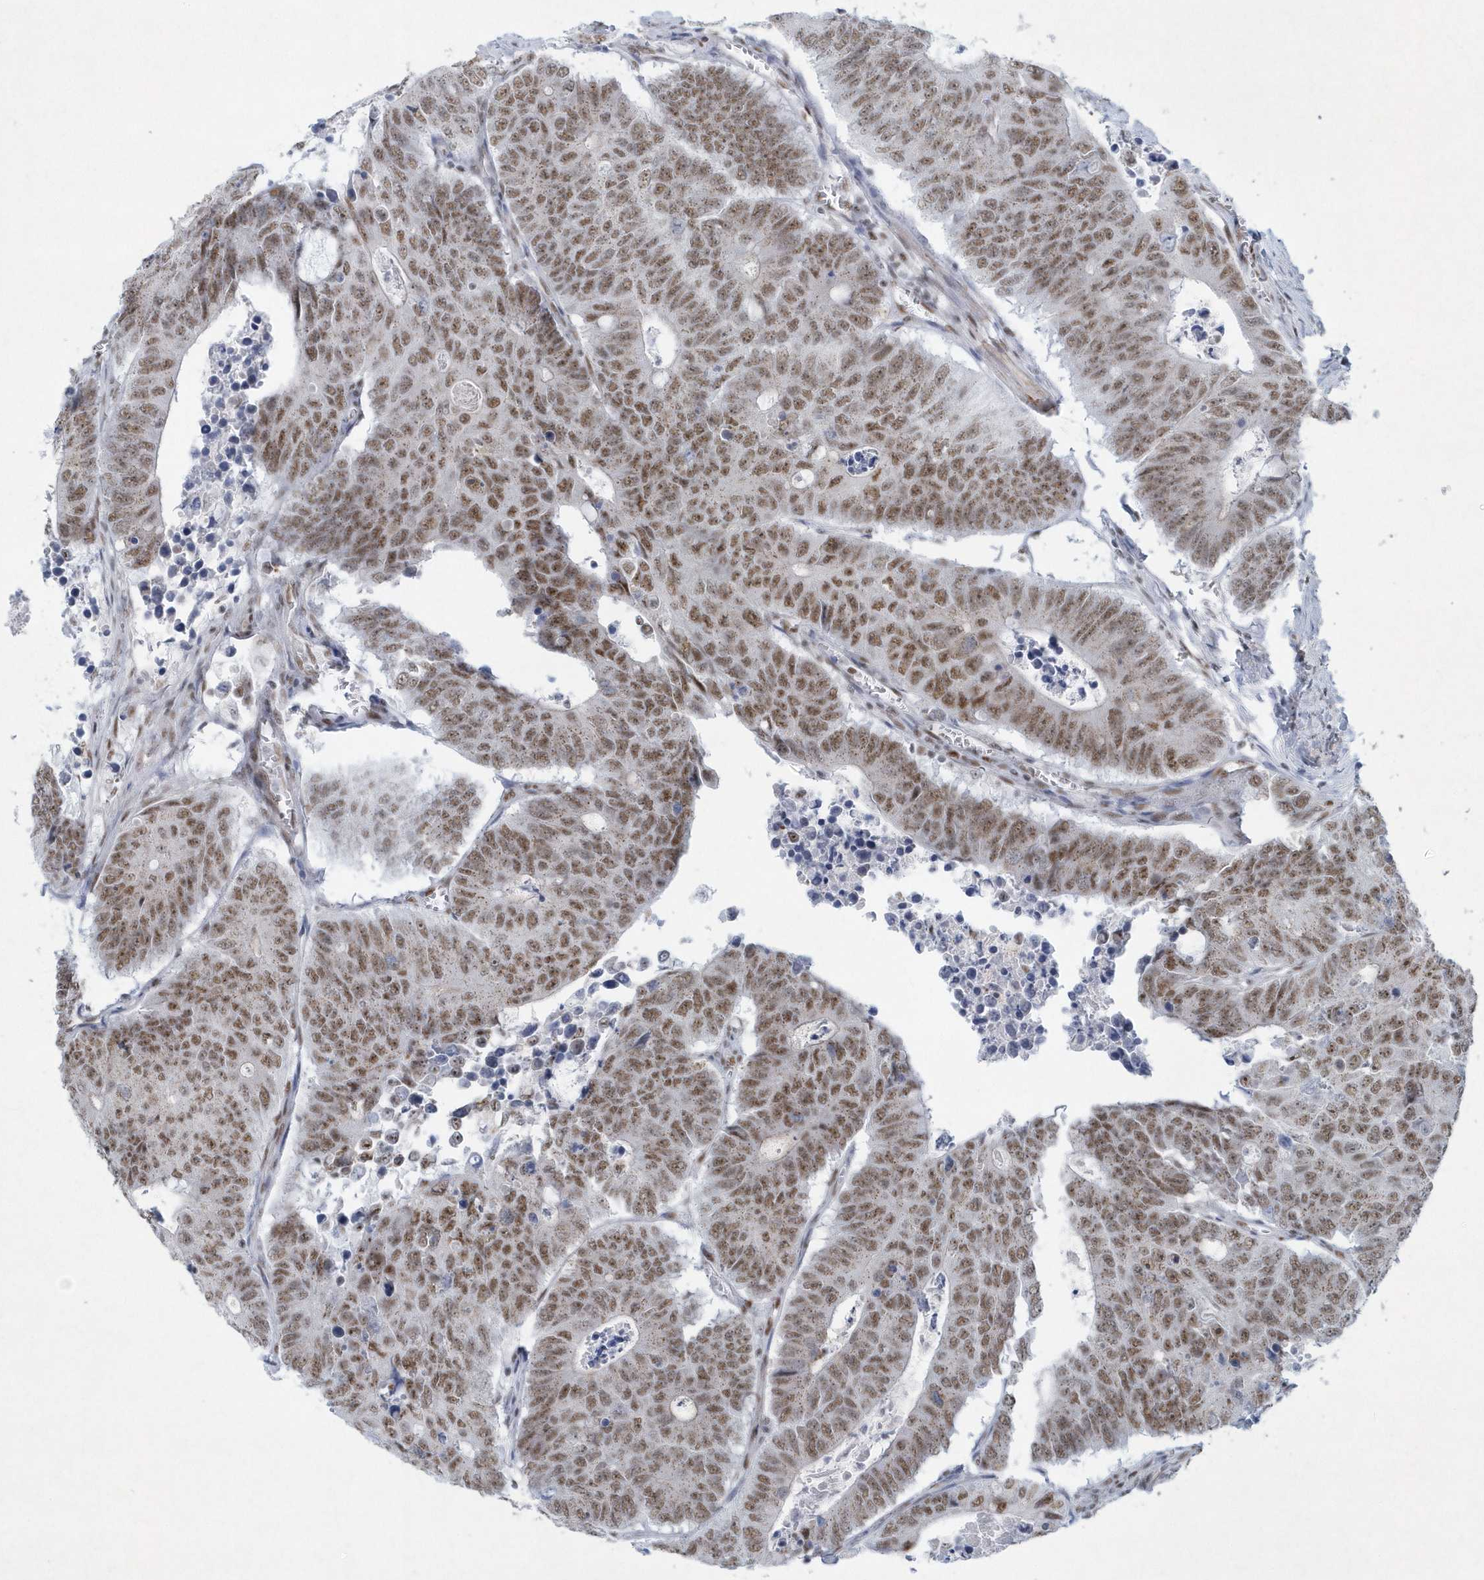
{"staining": {"intensity": "moderate", "quantity": ">75%", "location": "nuclear"}, "tissue": "colorectal cancer", "cell_type": "Tumor cells", "image_type": "cancer", "snomed": [{"axis": "morphology", "description": "Adenocarcinoma, NOS"}, {"axis": "topography", "description": "Colon"}], "caption": "High-magnification brightfield microscopy of colorectal adenocarcinoma stained with DAB (brown) and counterstained with hematoxylin (blue). tumor cells exhibit moderate nuclear staining is appreciated in about>75% of cells.", "gene": "DCLRE1A", "patient": {"sex": "male", "age": 87}}